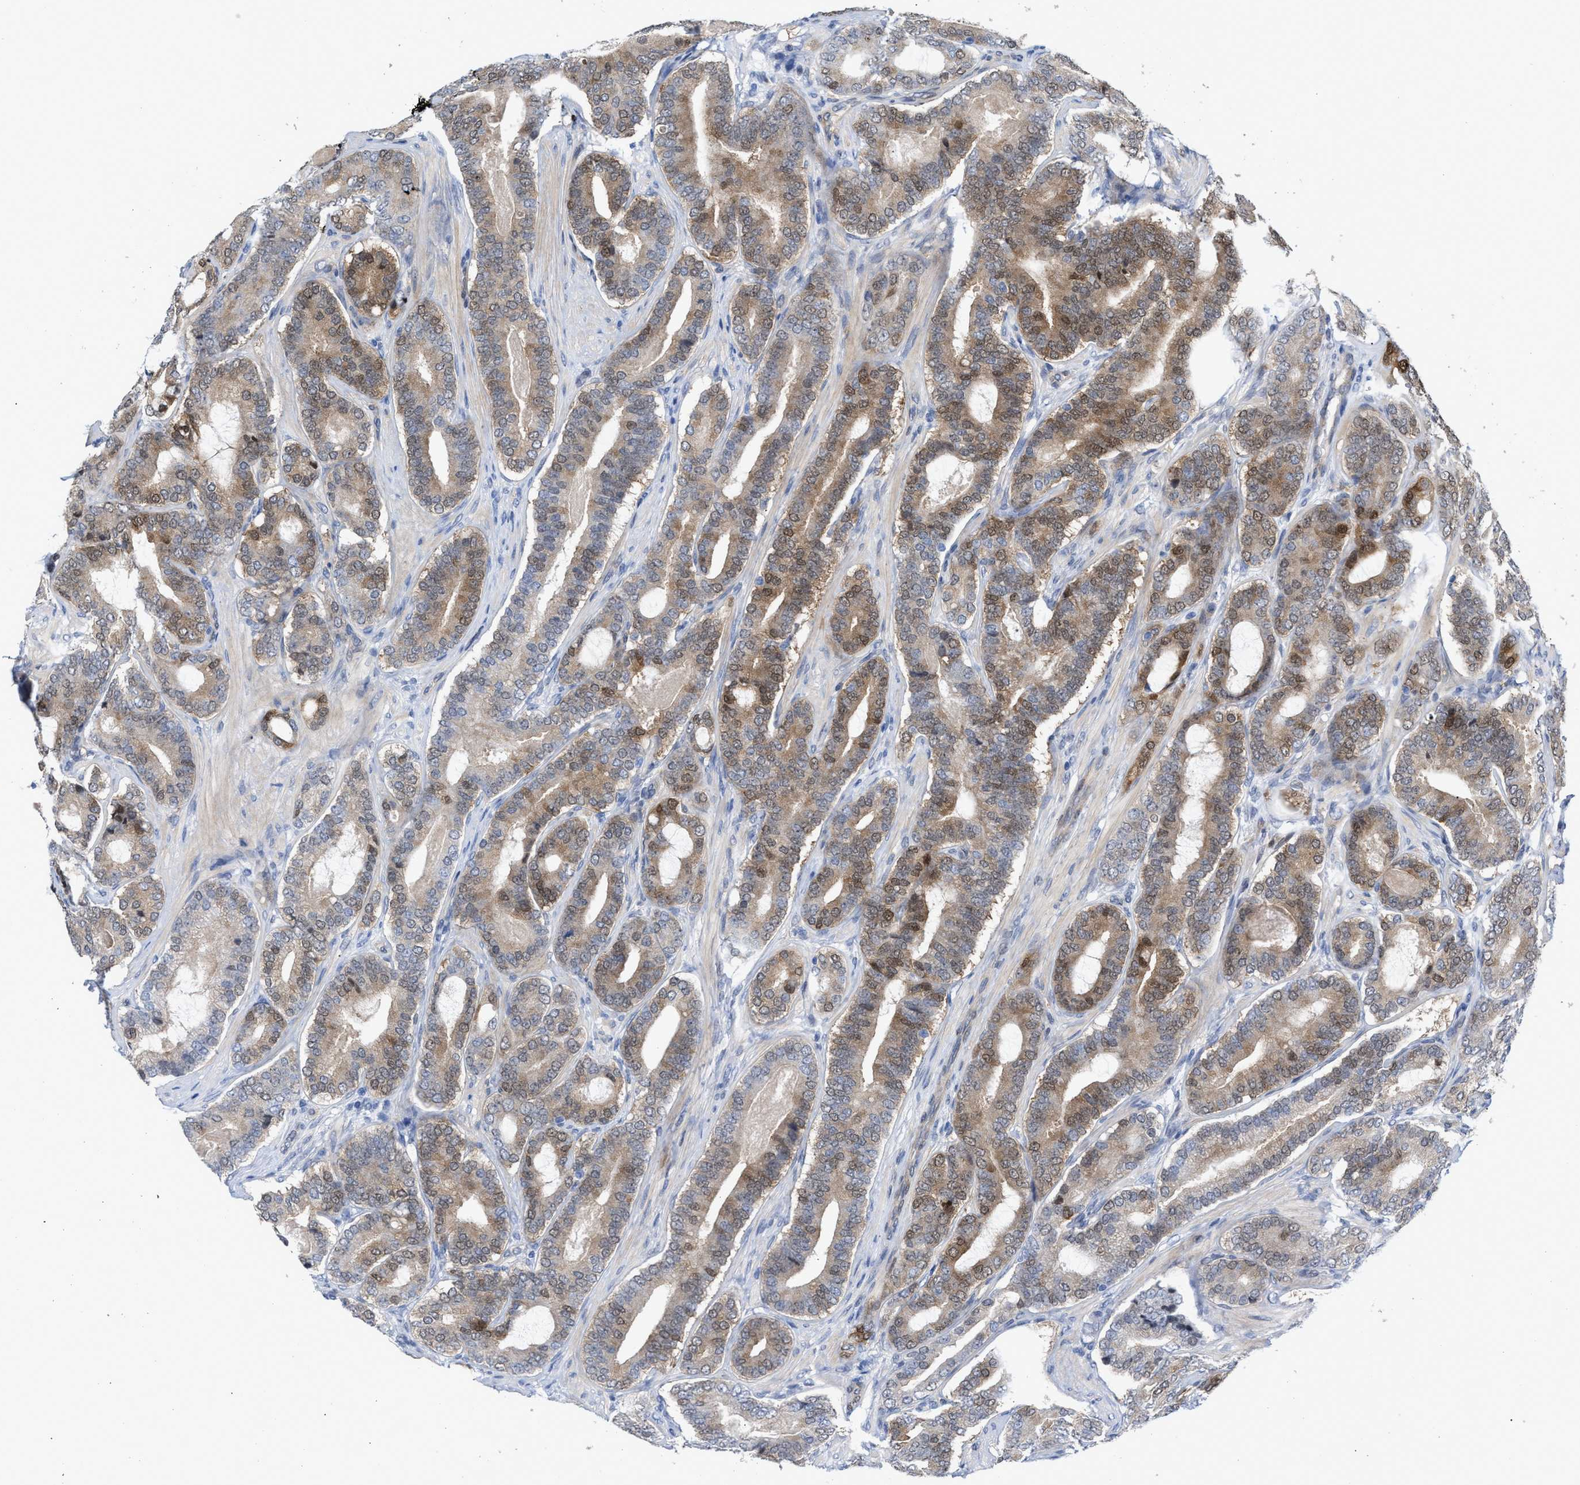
{"staining": {"intensity": "moderate", "quantity": "25%-75%", "location": "cytoplasmic/membranous,nuclear"}, "tissue": "prostate cancer", "cell_type": "Tumor cells", "image_type": "cancer", "snomed": [{"axis": "morphology", "description": "Adenocarcinoma, High grade"}, {"axis": "topography", "description": "Prostate"}], "caption": "Protein expression analysis of prostate adenocarcinoma (high-grade) displays moderate cytoplasmic/membranous and nuclear positivity in approximately 25%-75% of tumor cells.", "gene": "TP53I3", "patient": {"sex": "male", "age": 60}}